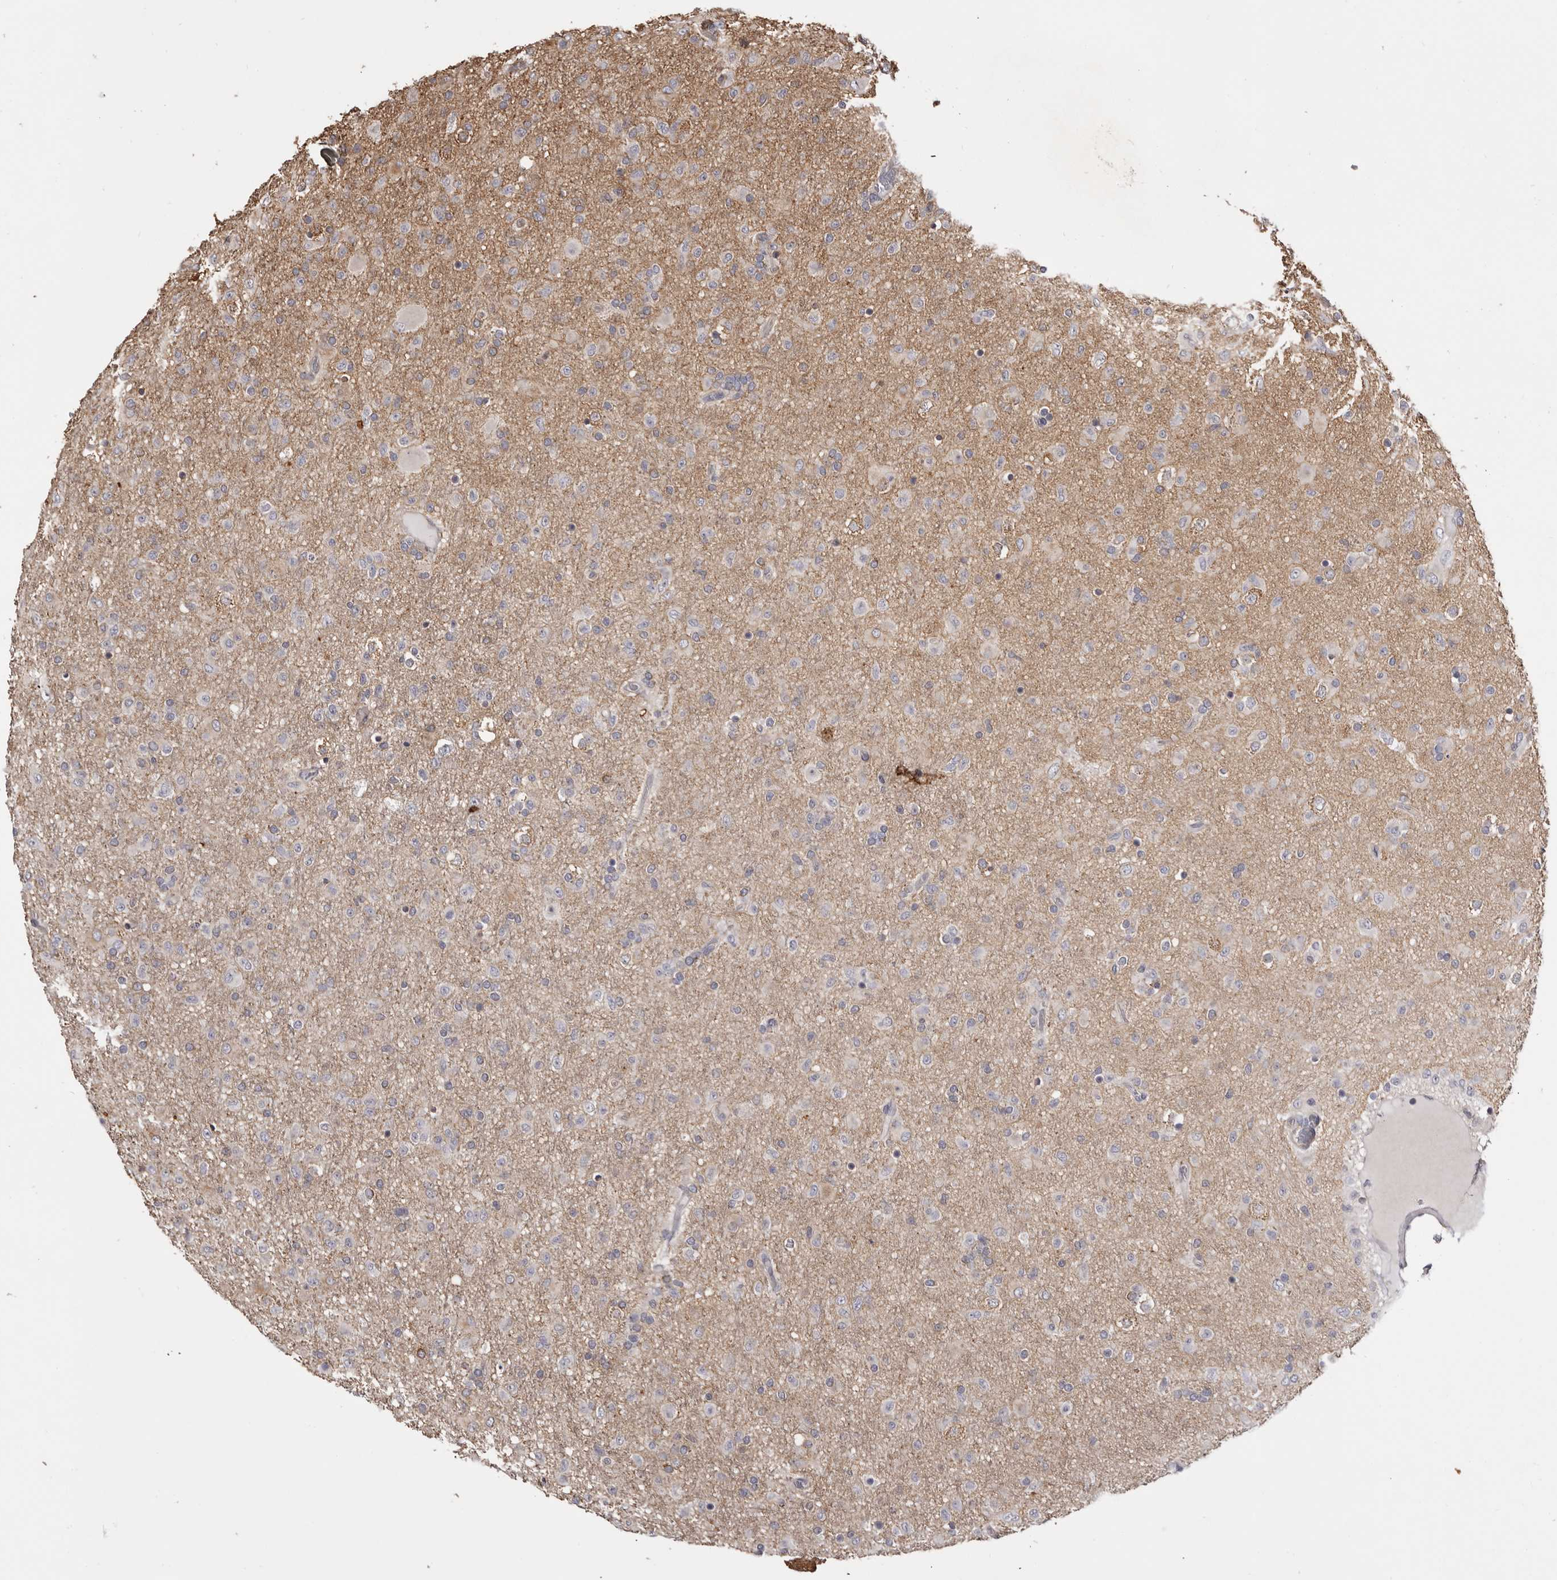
{"staining": {"intensity": "negative", "quantity": "none", "location": "none"}, "tissue": "glioma", "cell_type": "Tumor cells", "image_type": "cancer", "snomed": [{"axis": "morphology", "description": "Glioma, malignant, Low grade"}, {"axis": "topography", "description": "Brain"}], "caption": "This is a image of immunohistochemistry (IHC) staining of low-grade glioma (malignant), which shows no staining in tumor cells.", "gene": "TNNI1", "patient": {"sex": "male", "age": 65}}